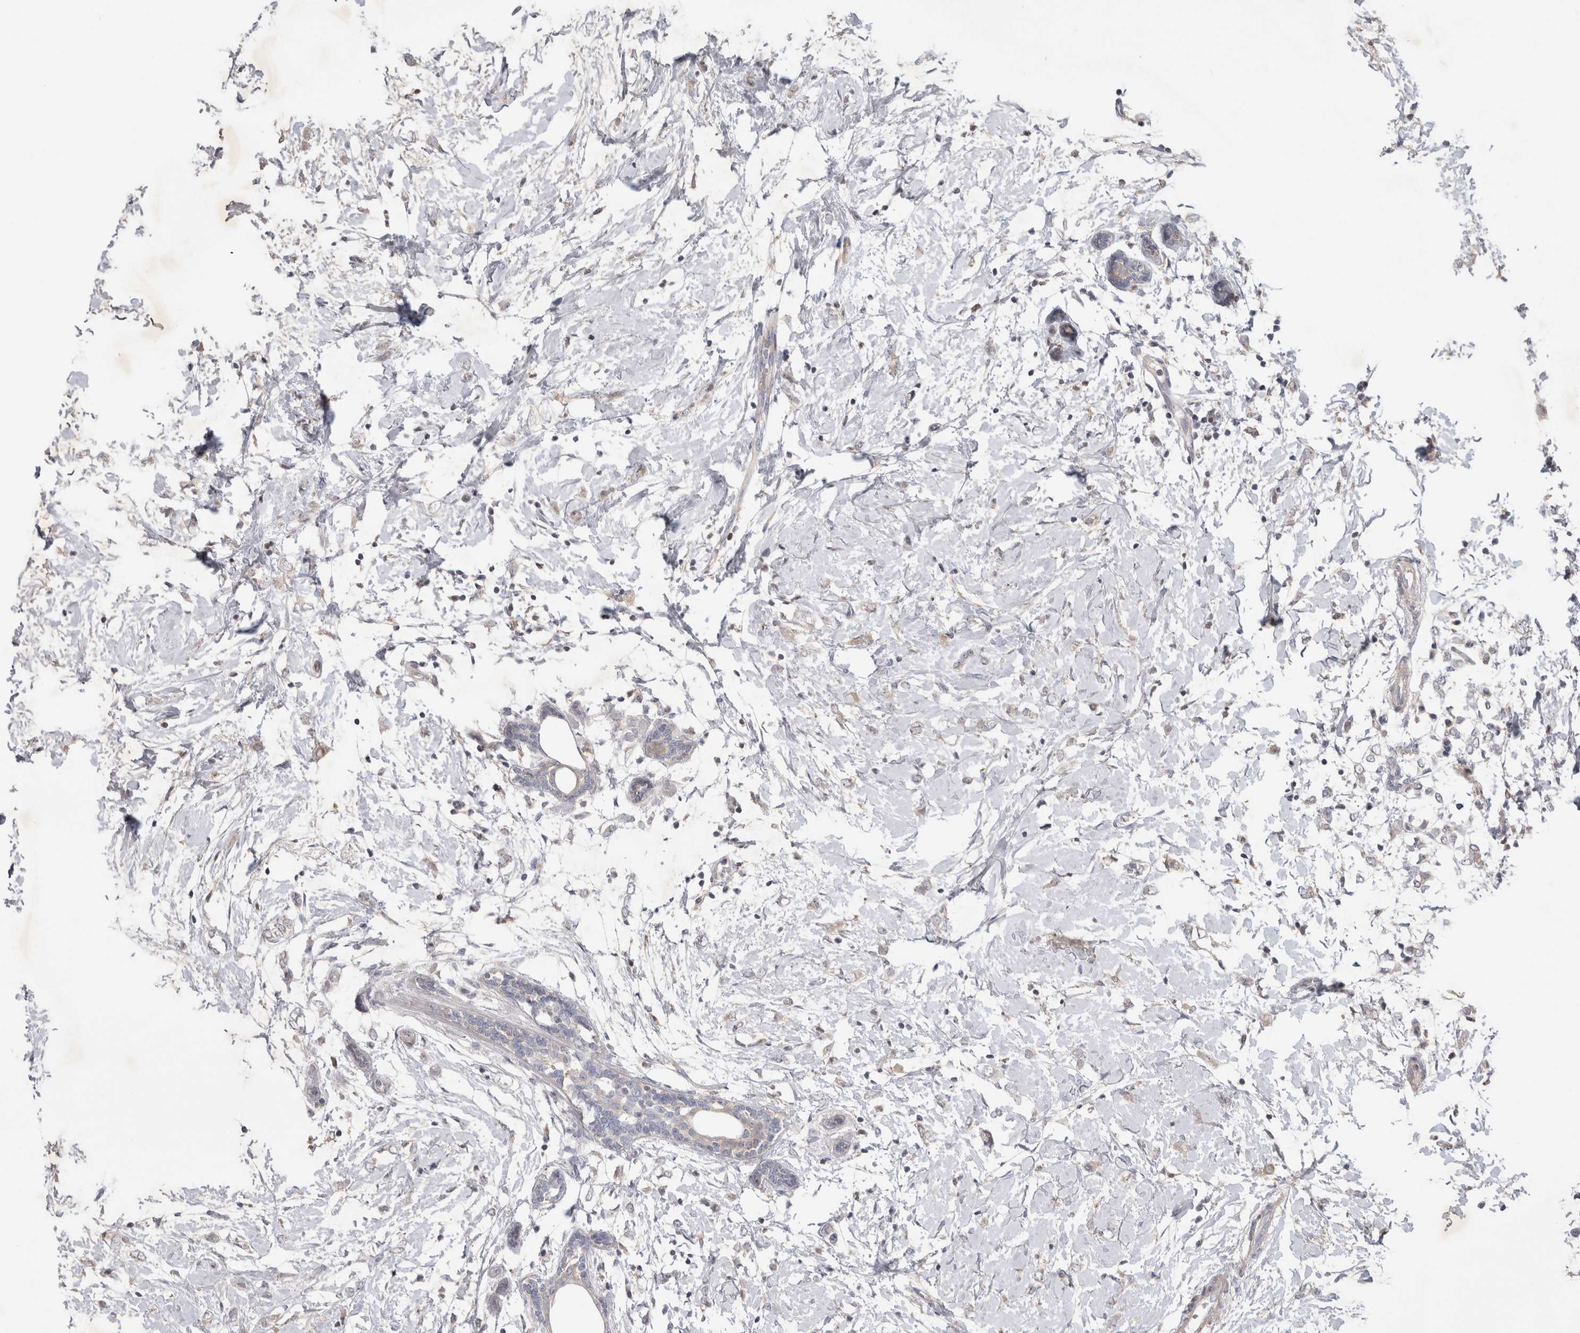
{"staining": {"intensity": "negative", "quantity": "none", "location": "none"}, "tissue": "breast cancer", "cell_type": "Tumor cells", "image_type": "cancer", "snomed": [{"axis": "morphology", "description": "Normal tissue, NOS"}, {"axis": "morphology", "description": "Lobular carcinoma"}, {"axis": "topography", "description": "Breast"}], "caption": "Image shows no protein staining in tumor cells of breast lobular carcinoma tissue.", "gene": "SRD5A3", "patient": {"sex": "female", "age": 47}}